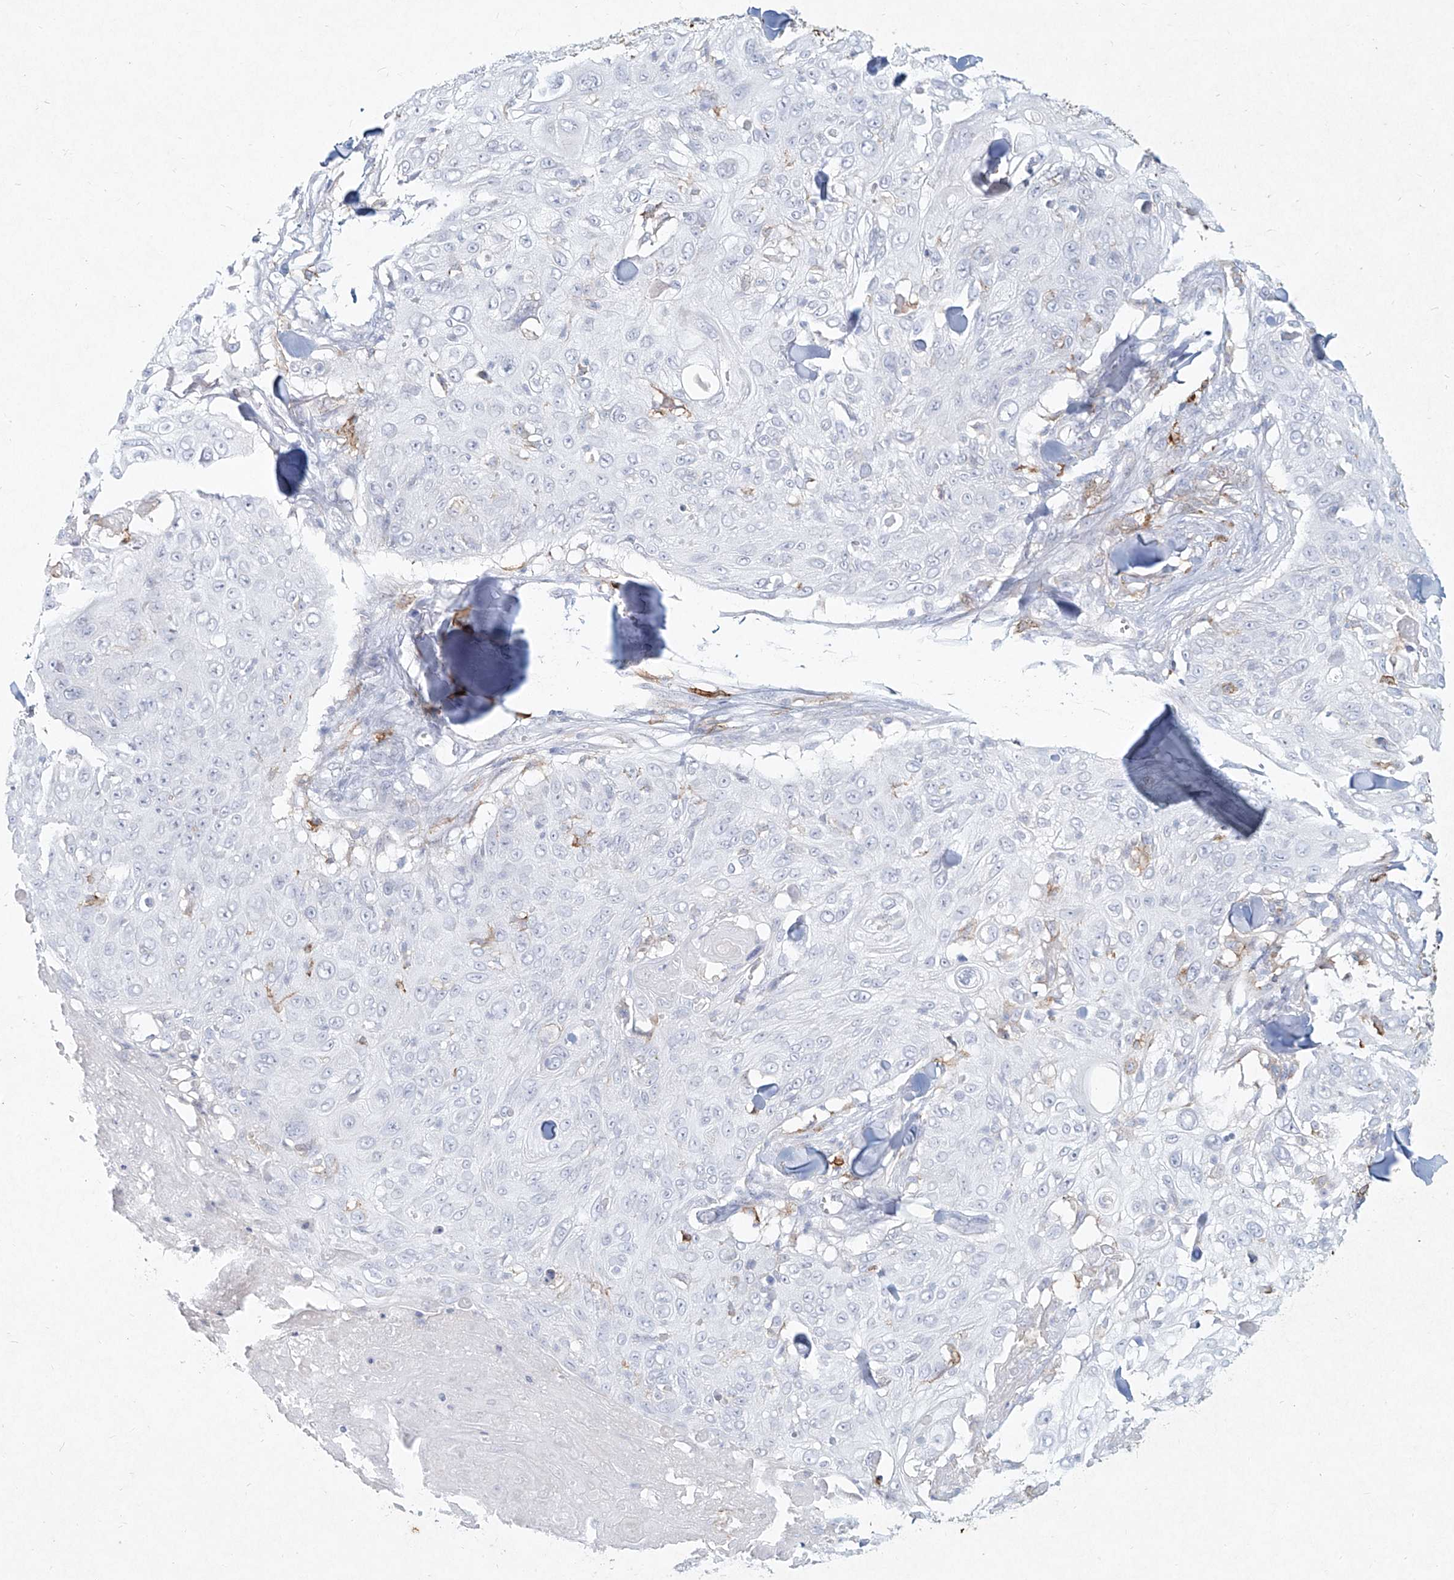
{"staining": {"intensity": "negative", "quantity": "none", "location": "none"}, "tissue": "skin cancer", "cell_type": "Tumor cells", "image_type": "cancer", "snomed": [{"axis": "morphology", "description": "Squamous cell carcinoma, NOS"}, {"axis": "topography", "description": "Skin"}], "caption": "Micrograph shows no significant protein staining in tumor cells of skin squamous cell carcinoma.", "gene": "CD209", "patient": {"sex": "male", "age": 86}}